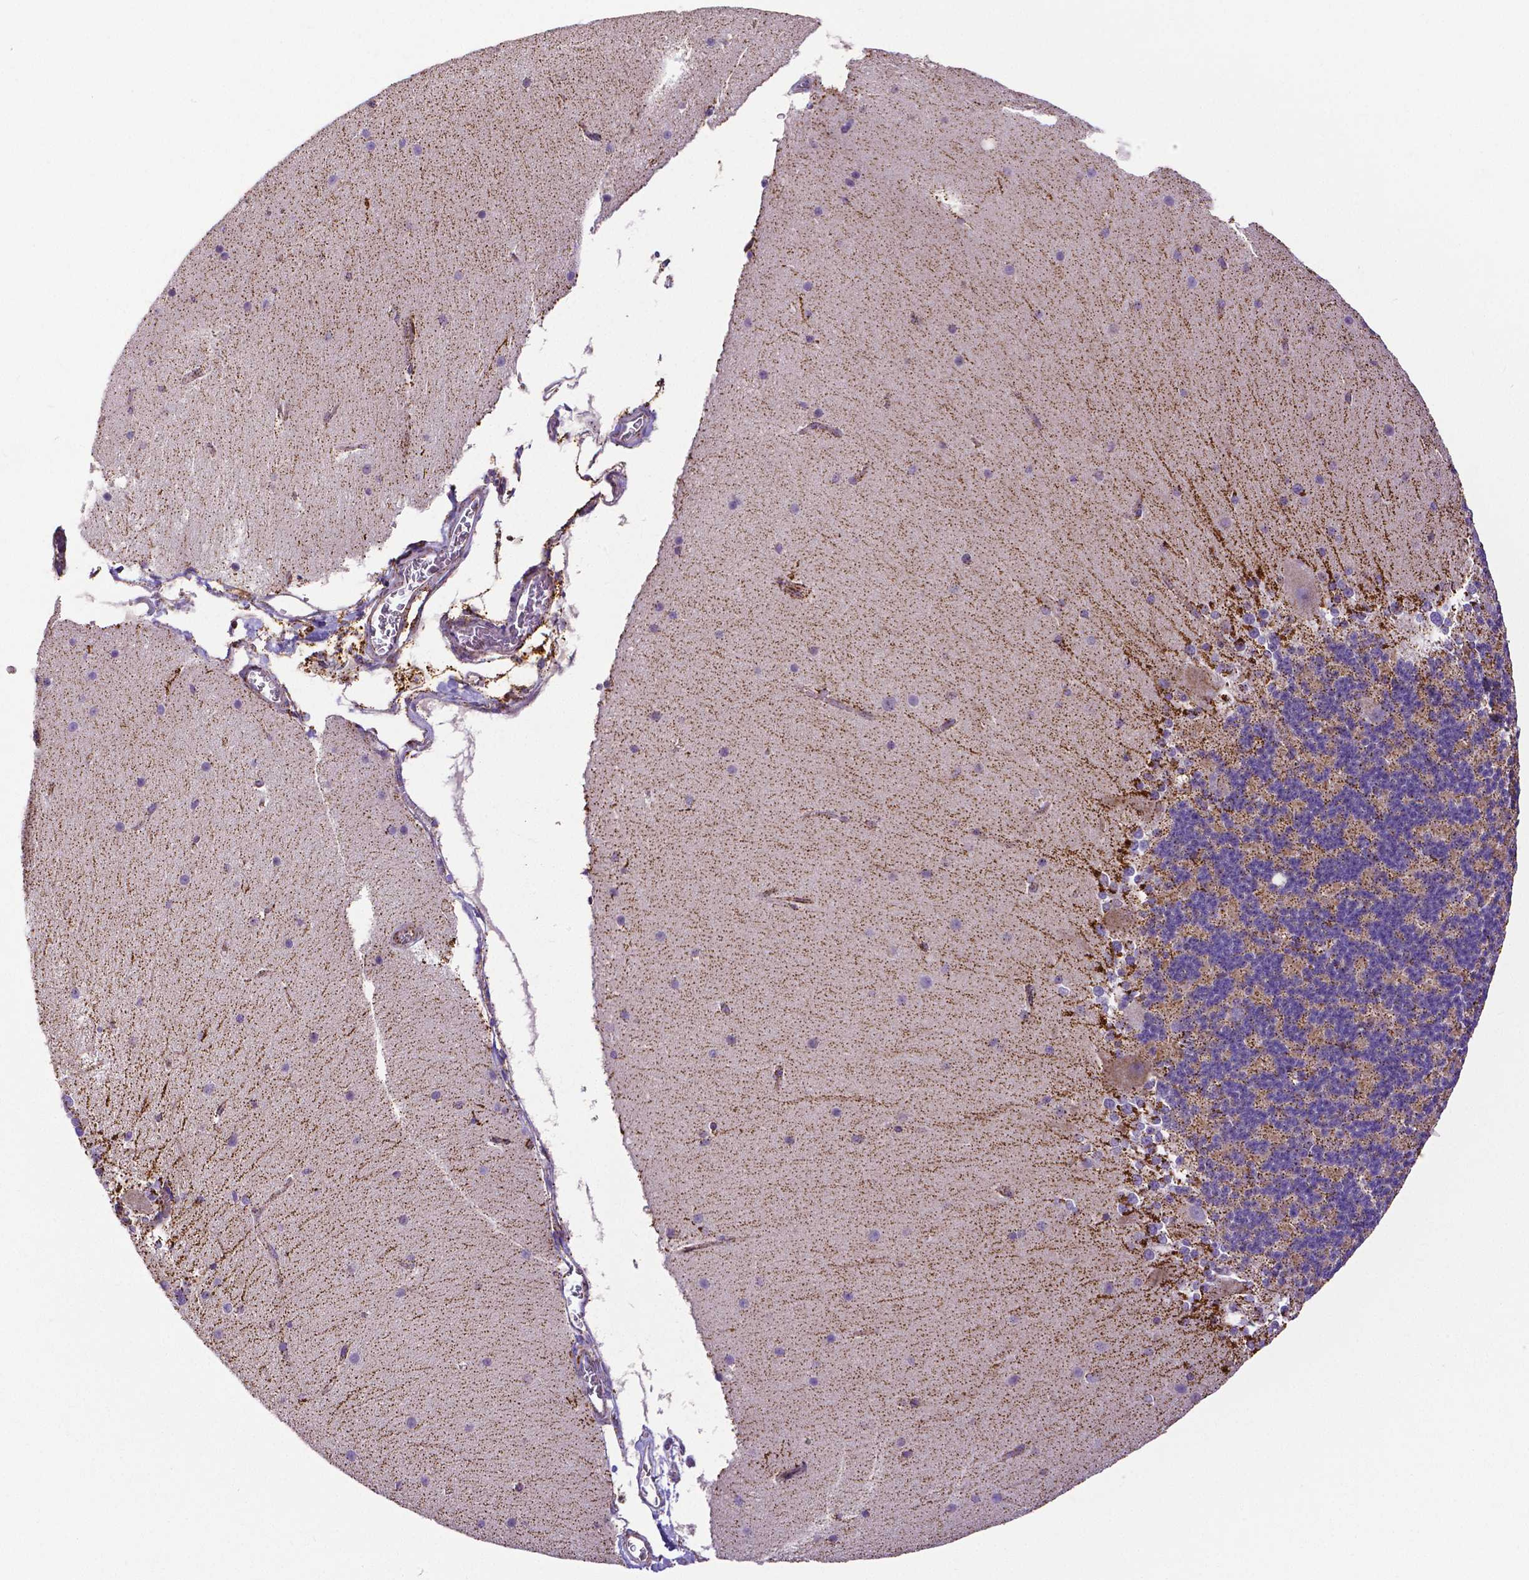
{"staining": {"intensity": "weak", "quantity": "25%-75%", "location": "cytoplasmic/membranous"}, "tissue": "cerebellum", "cell_type": "Cells in granular layer", "image_type": "normal", "snomed": [{"axis": "morphology", "description": "Normal tissue, NOS"}, {"axis": "topography", "description": "Cerebellum"}], "caption": "Weak cytoplasmic/membranous expression is appreciated in about 25%-75% of cells in granular layer in benign cerebellum.", "gene": "MACC1", "patient": {"sex": "female", "age": 19}}